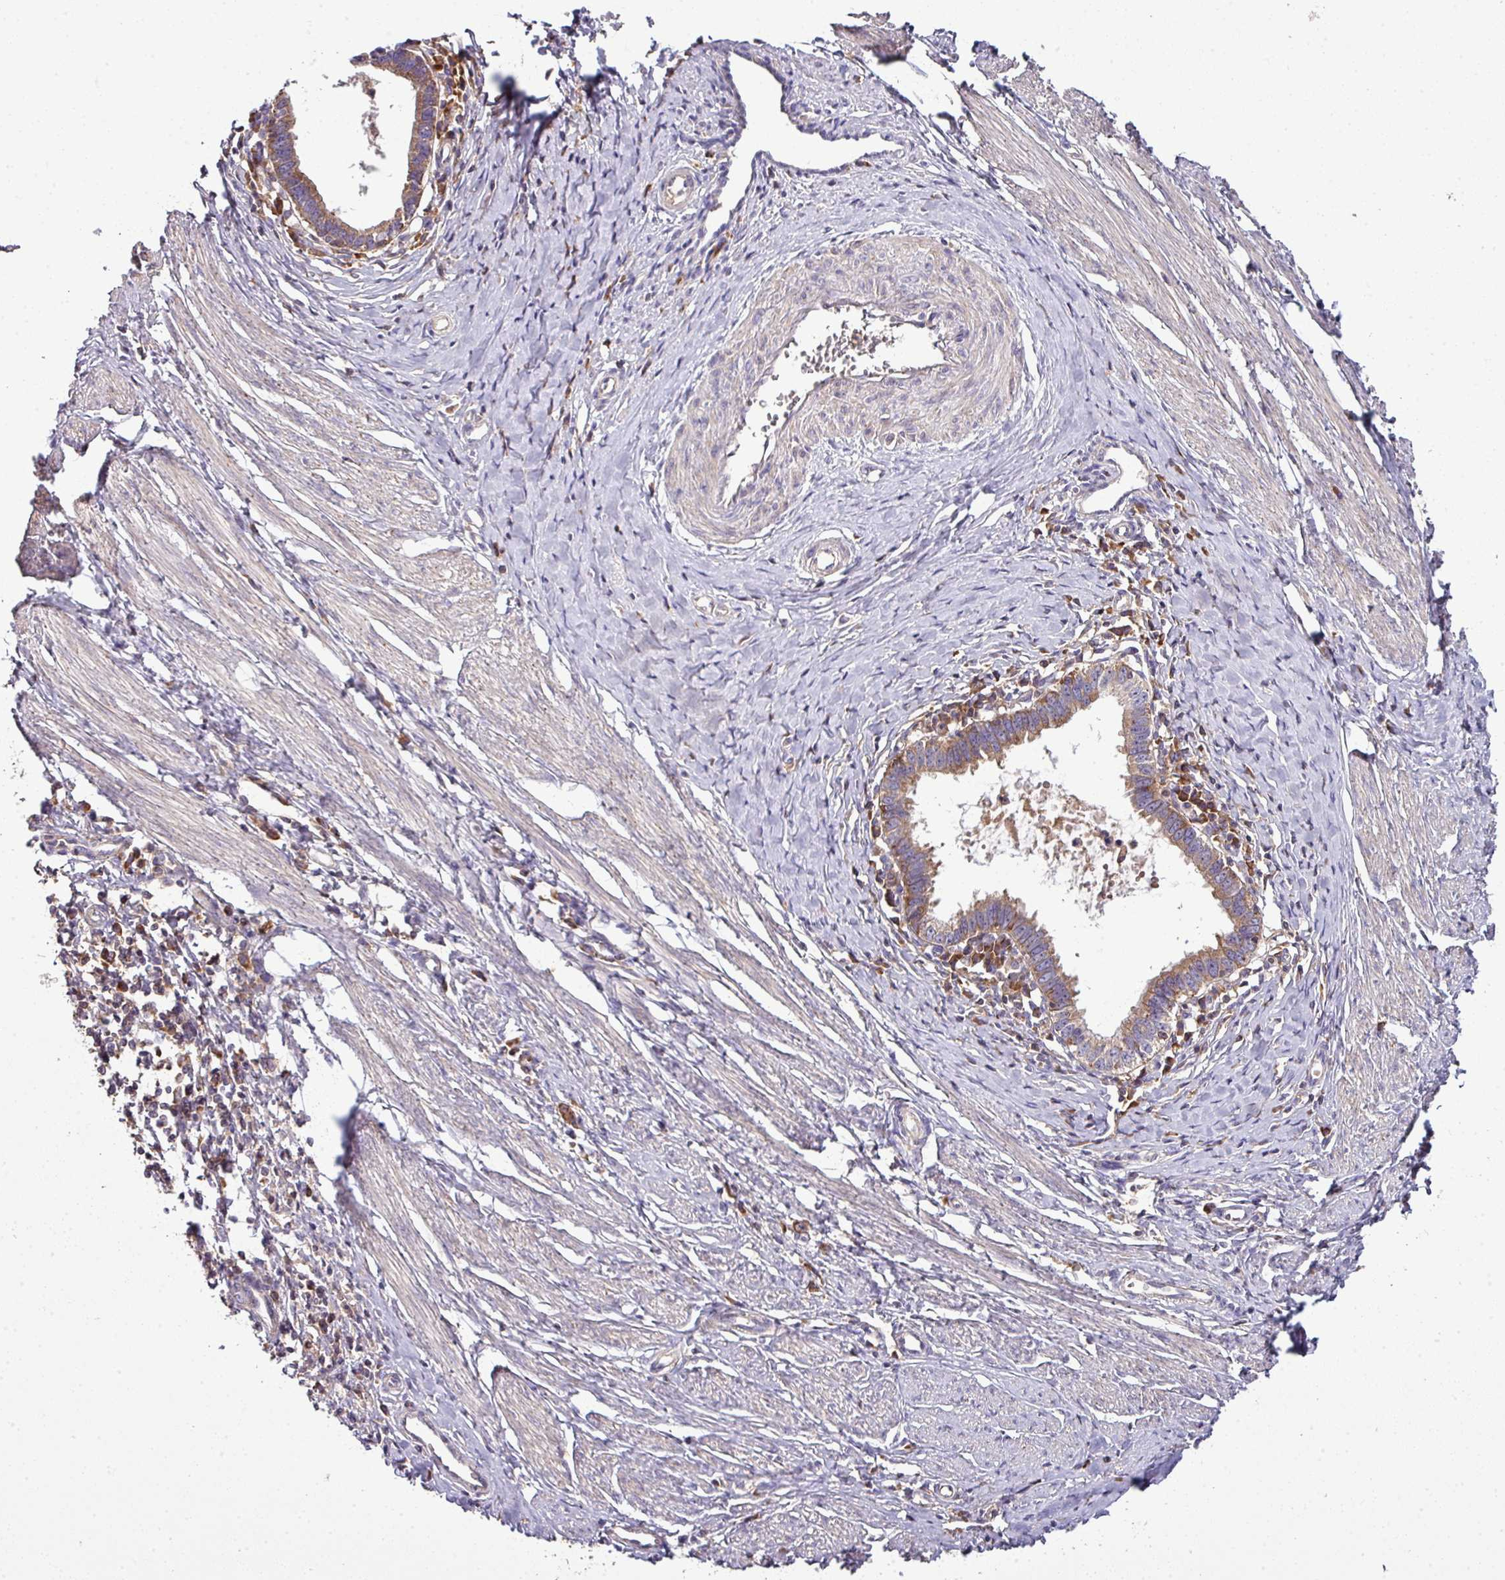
{"staining": {"intensity": "moderate", "quantity": ">75%", "location": "cytoplasmic/membranous"}, "tissue": "cervical cancer", "cell_type": "Tumor cells", "image_type": "cancer", "snomed": [{"axis": "morphology", "description": "Adenocarcinoma, NOS"}, {"axis": "topography", "description": "Cervix"}], "caption": "Immunohistochemistry (IHC) micrograph of human cervical cancer (adenocarcinoma) stained for a protein (brown), which demonstrates medium levels of moderate cytoplasmic/membranous positivity in approximately >75% of tumor cells.", "gene": "LRRC74B", "patient": {"sex": "female", "age": 36}}